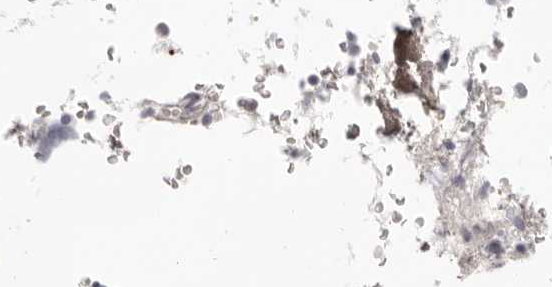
{"staining": {"intensity": "negative", "quantity": "none", "location": "none"}, "tissue": "bone marrow", "cell_type": "Hematopoietic cells", "image_type": "normal", "snomed": [{"axis": "morphology", "description": "Normal tissue, NOS"}, {"axis": "topography", "description": "Bone marrow"}], "caption": "Immunohistochemical staining of normal bone marrow displays no significant positivity in hematopoietic cells.", "gene": "FABP1", "patient": {"sex": "male", "age": 70}}